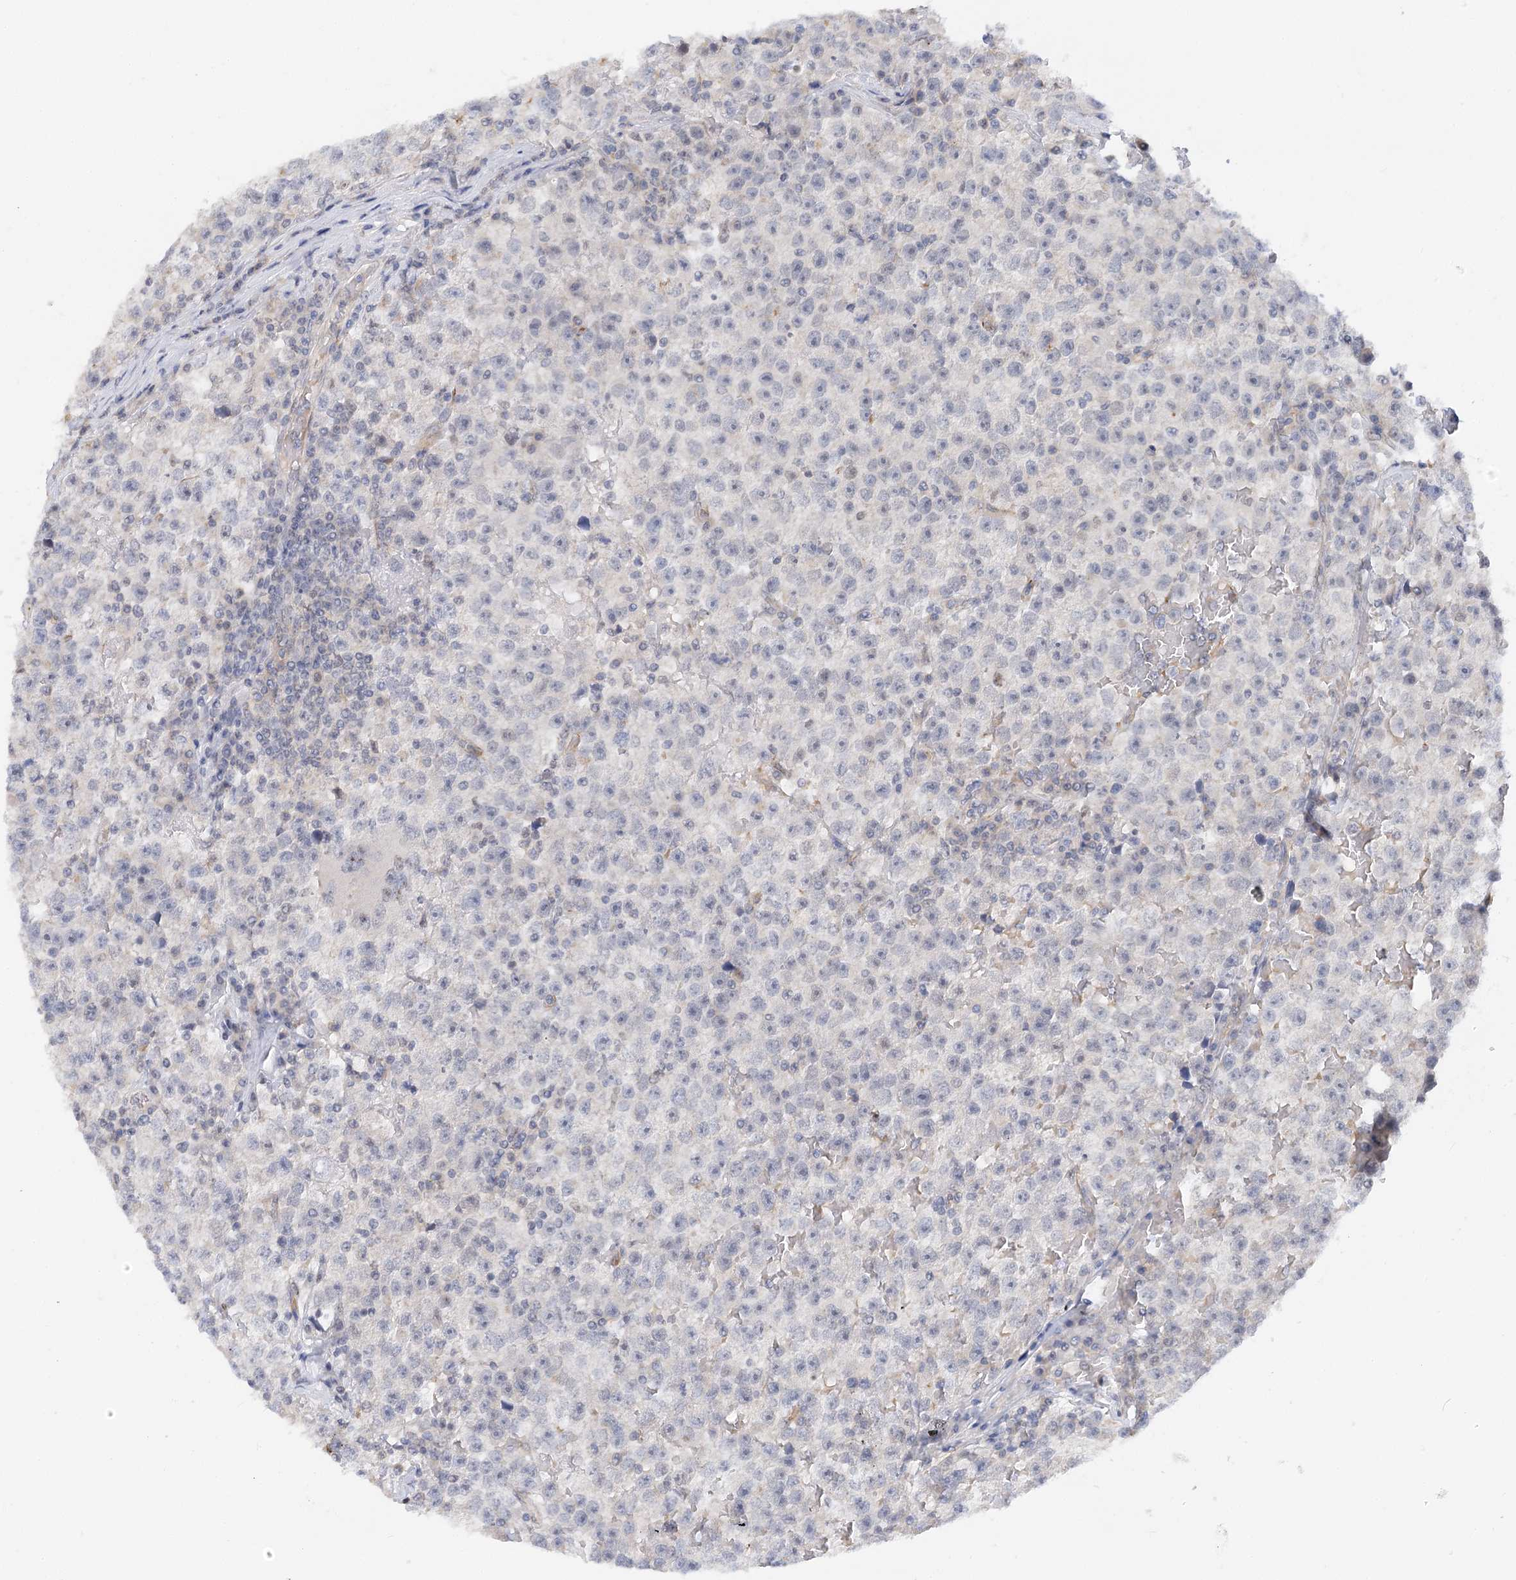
{"staining": {"intensity": "negative", "quantity": "none", "location": "none"}, "tissue": "testis cancer", "cell_type": "Tumor cells", "image_type": "cancer", "snomed": [{"axis": "morphology", "description": "Seminoma, NOS"}, {"axis": "topography", "description": "Testis"}], "caption": "A high-resolution photomicrograph shows immunohistochemistry (IHC) staining of testis cancer, which demonstrates no significant expression in tumor cells.", "gene": "NELL2", "patient": {"sex": "male", "age": 22}}